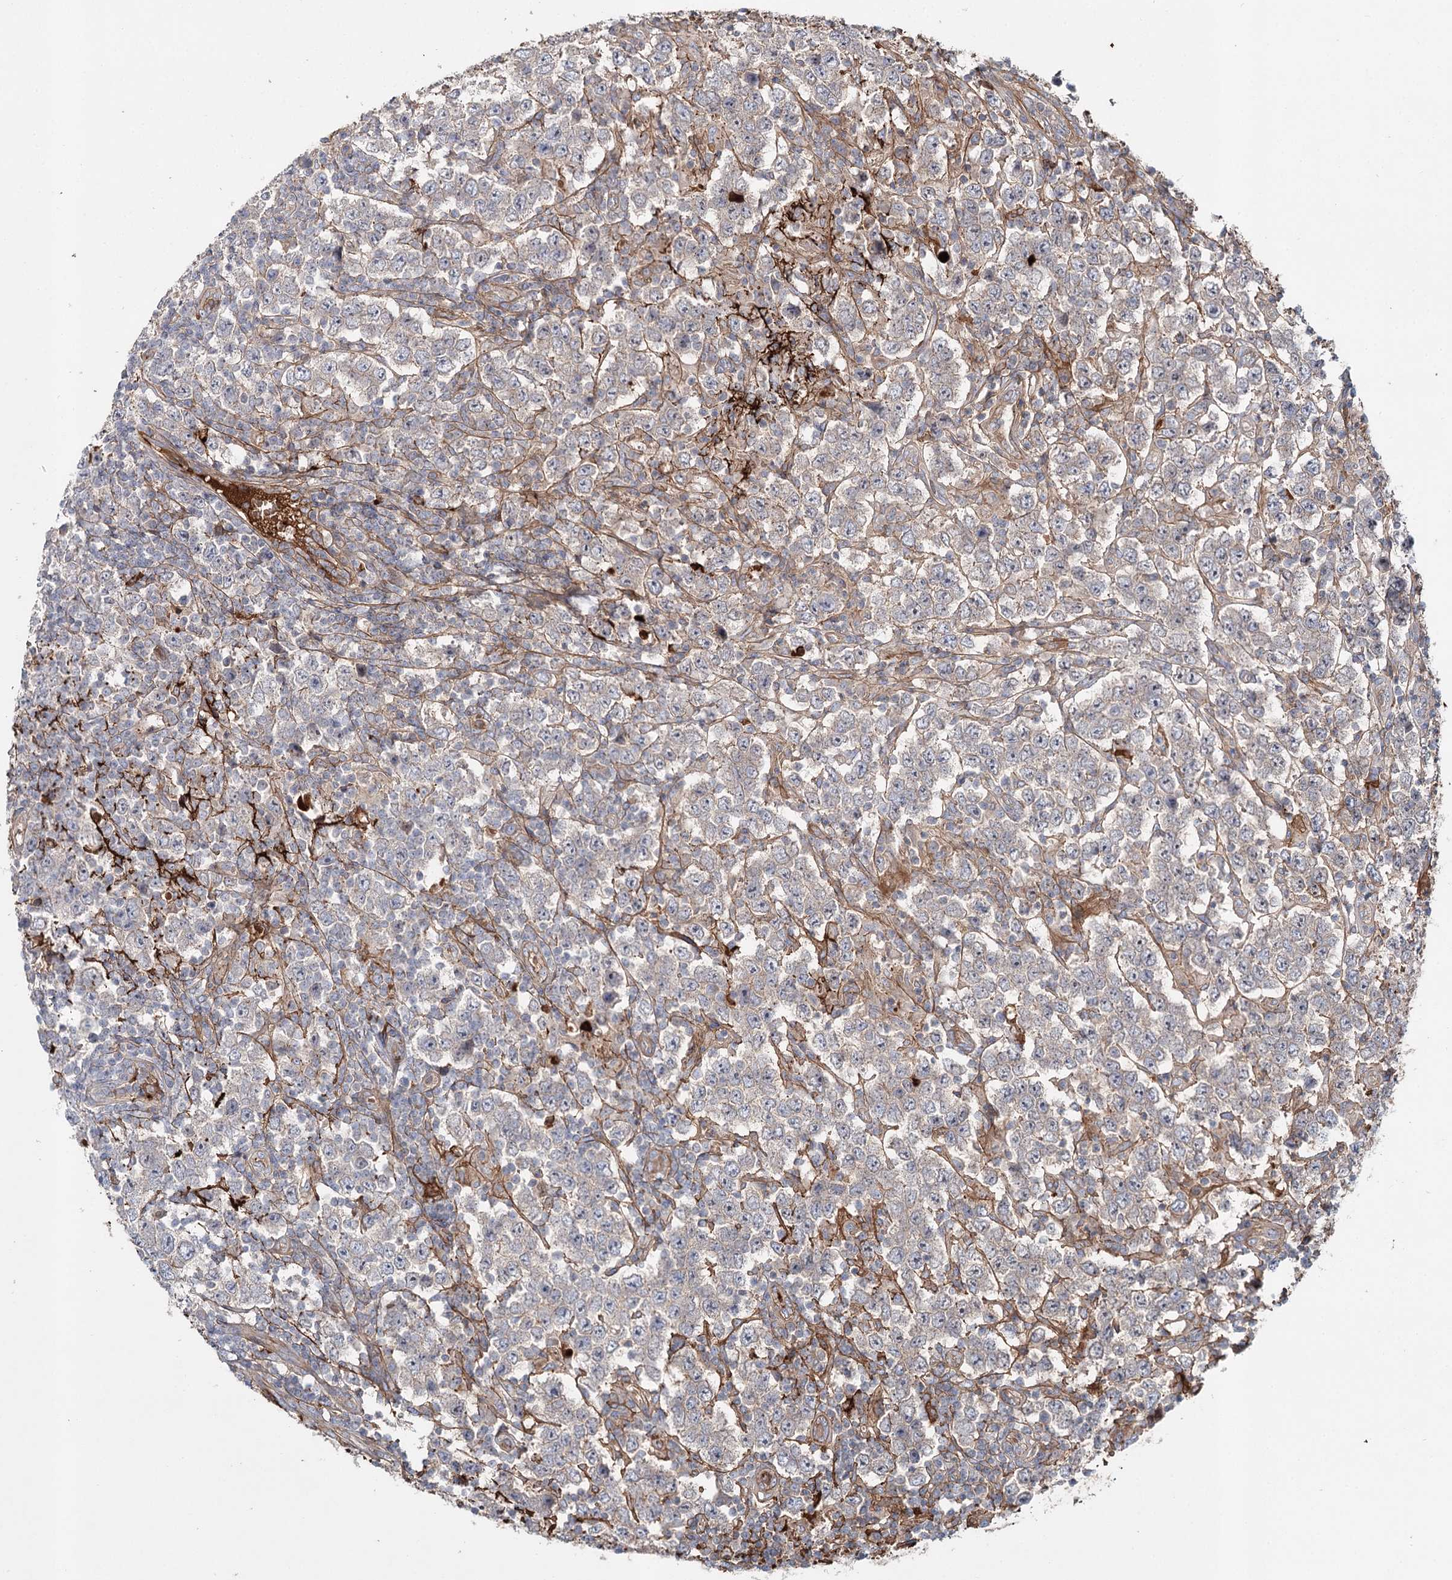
{"staining": {"intensity": "weak", "quantity": "<25%", "location": "cytoplasmic/membranous"}, "tissue": "testis cancer", "cell_type": "Tumor cells", "image_type": "cancer", "snomed": [{"axis": "morphology", "description": "Normal tissue, NOS"}, {"axis": "morphology", "description": "Urothelial carcinoma, High grade"}, {"axis": "morphology", "description": "Seminoma, NOS"}, {"axis": "morphology", "description": "Carcinoma, Embryonal, NOS"}, {"axis": "topography", "description": "Urinary bladder"}, {"axis": "topography", "description": "Testis"}], "caption": "Testis cancer (seminoma) stained for a protein using immunohistochemistry shows no staining tumor cells.", "gene": "ALKBH8", "patient": {"sex": "male", "age": 41}}